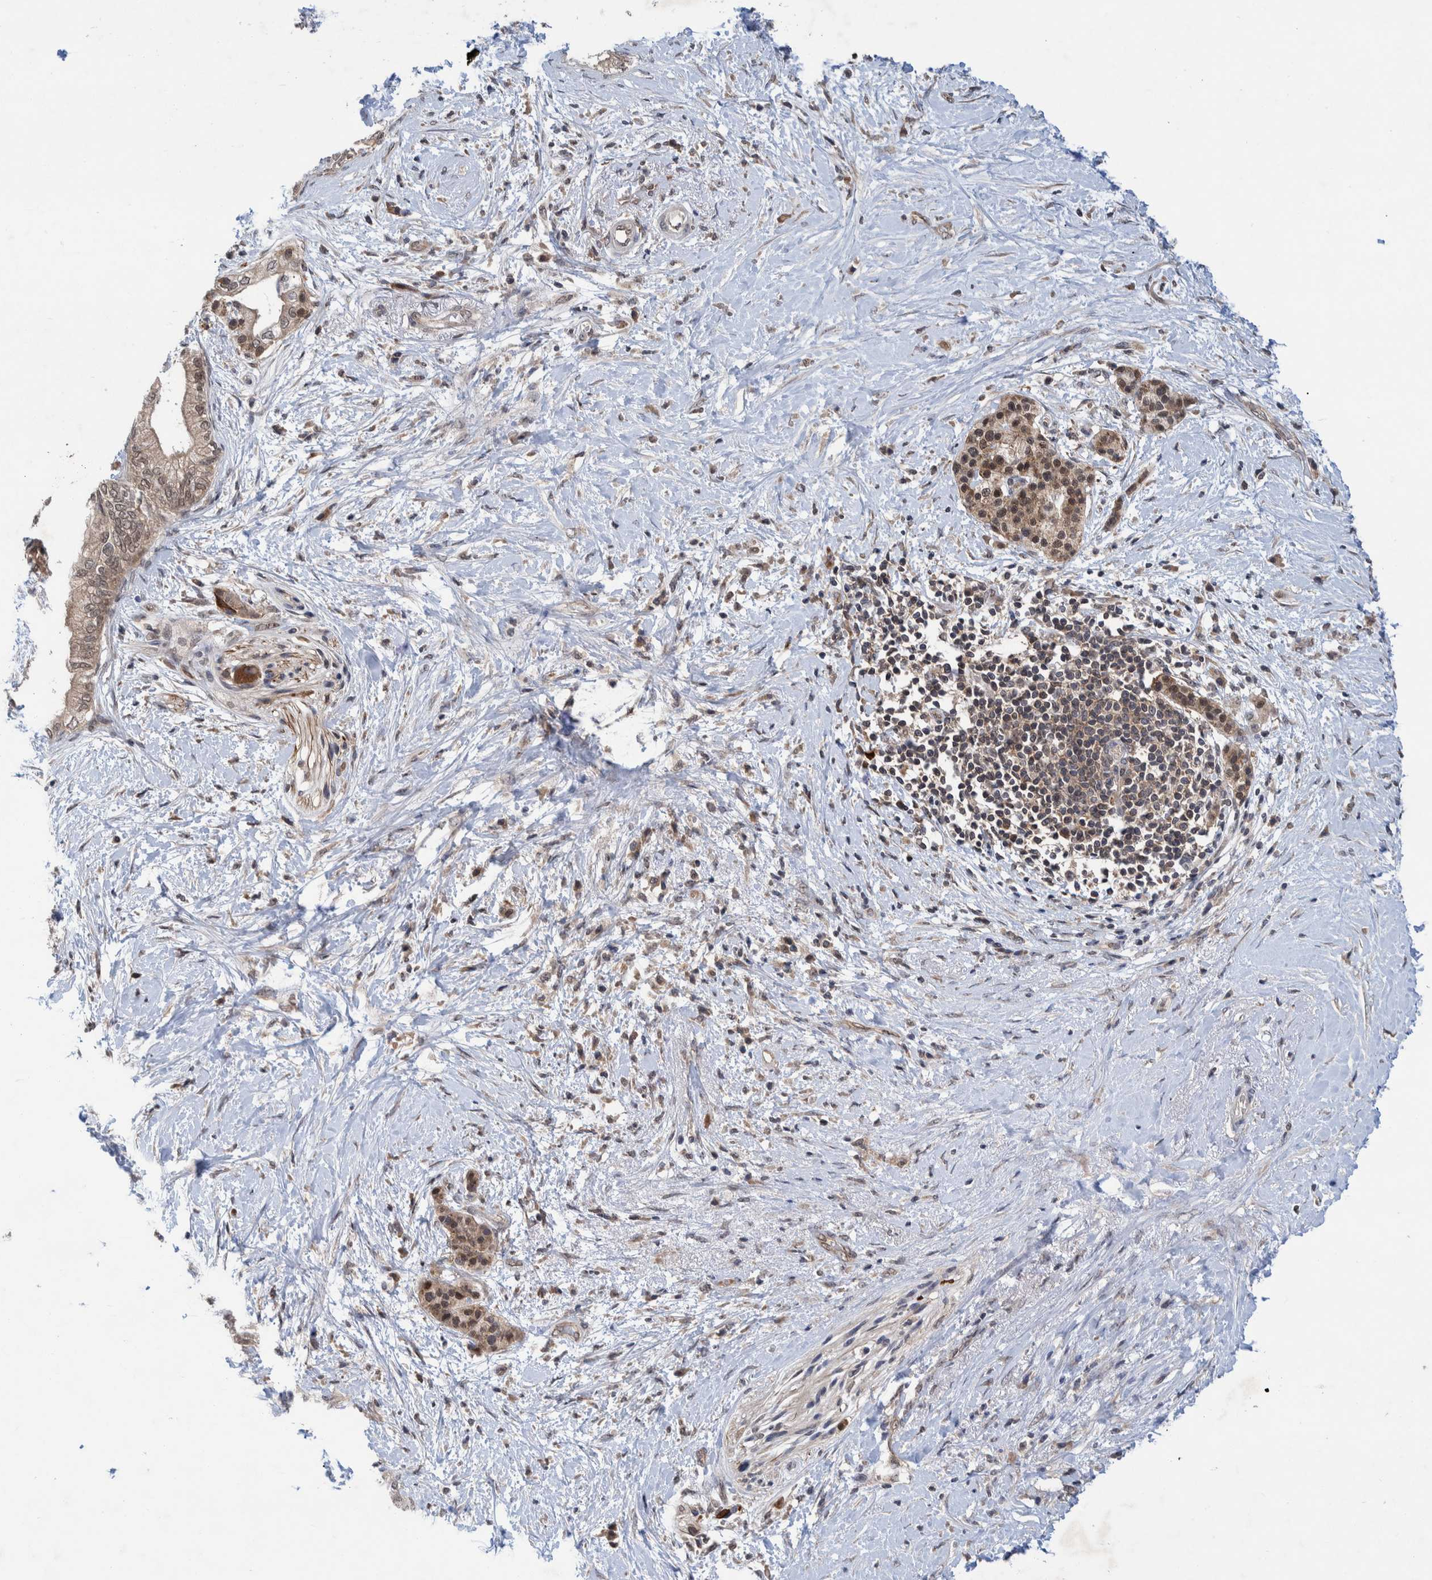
{"staining": {"intensity": "weak", "quantity": "25%-75%", "location": "cytoplasmic/membranous"}, "tissue": "pancreatic cancer", "cell_type": "Tumor cells", "image_type": "cancer", "snomed": [{"axis": "morphology", "description": "Normal tissue, NOS"}, {"axis": "morphology", "description": "Adenocarcinoma, NOS"}, {"axis": "topography", "description": "Pancreas"}, {"axis": "topography", "description": "Duodenum"}], "caption": "Immunohistochemistry (IHC) image of neoplastic tissue: human pancreatic adenocarcinoma stained using immunohistochemistry reveals low levels of weak protein expression localized specifically in the cytoplasmic/membranous of tumor cells, appearing as a cytoplasmic/membranous brown color.", "gene": "PLPBP", "patient": {"sex": "female", "age": 60}}